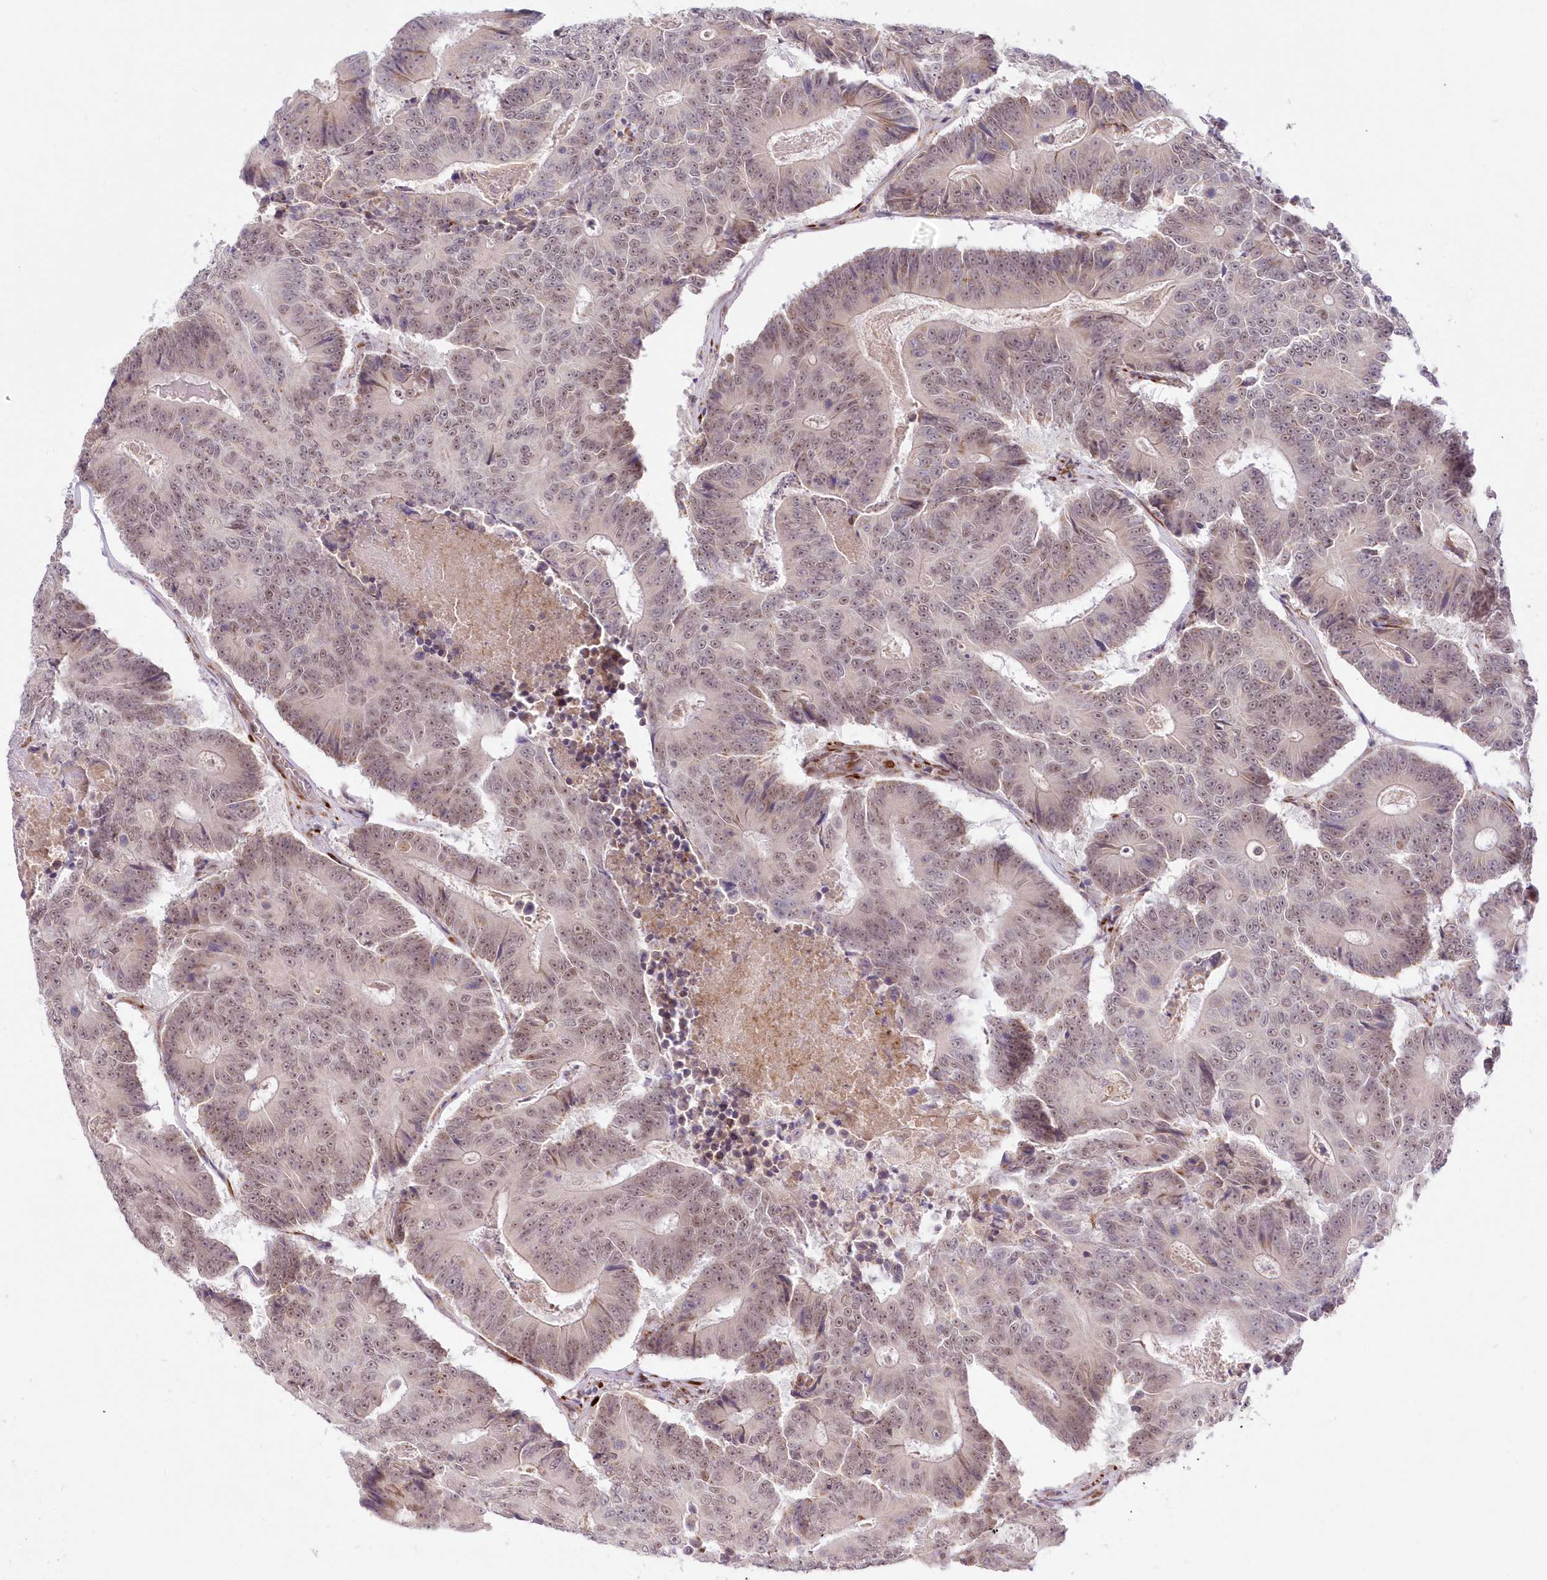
{"staining": {"intensity": "weak", "quantity": "<25%", "location": "nuclear"}, "tissue": "colorectal cancer", "cell_type": "Tumor cells", "image_type": "cancer", "snomed": [{"axis": "morphology", "description": "Adenocarcinoma, NOS"}, {"axis": "topography", "description": "Colon"}], "caption": "This is an immunohistochemistry micrograph of adenocarcinoma (colorectal). There is no expression in tumor cells.", "gene": "LDB1", "patient": {"sex": "male", "age": 83}}